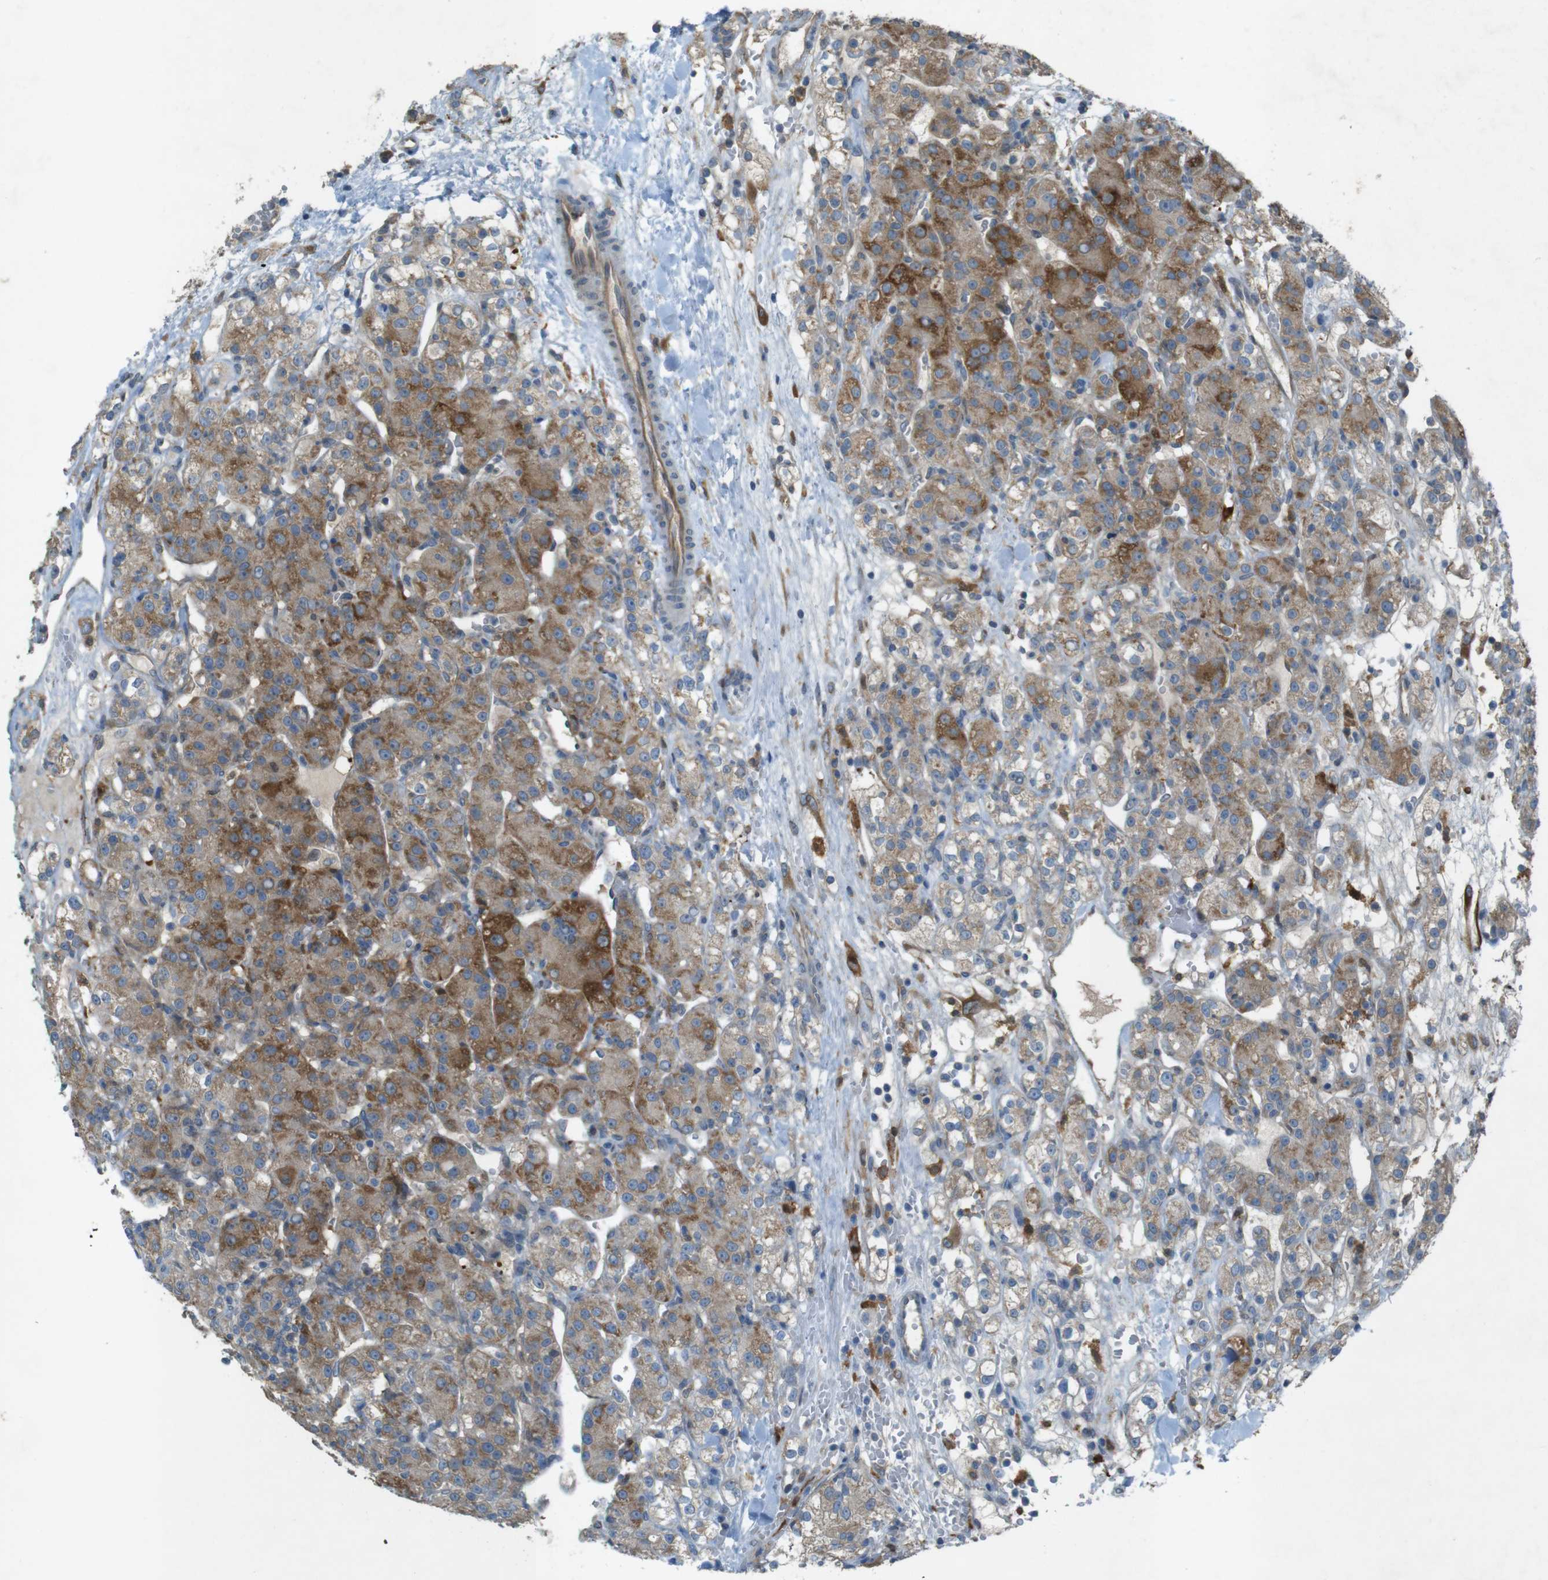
{"staining": {"intensity": "moderate", "quantity": ">75%", "location": "cytoplasmic/membranous"}, "tissue": "renal cancer", "cell_type": "Tumor cells", "image_type": "cancer", "snomed": [{"axis": "morphology", "description": "Normal tissue, NOS"}, {"axis": "morphology", "description": "Adenocarcinoma, NOS"}, {"axis": "topography", "description": "Kidney"}], "caption": "Human renal cancer (adenocarcinoma) stained with a brown dye reveals moderate cytoplasmic/membranous positive staining in about >75% of tumor cells.", "gene": "TMEM41B", "patient": {"sex": "male", "age": 61}}